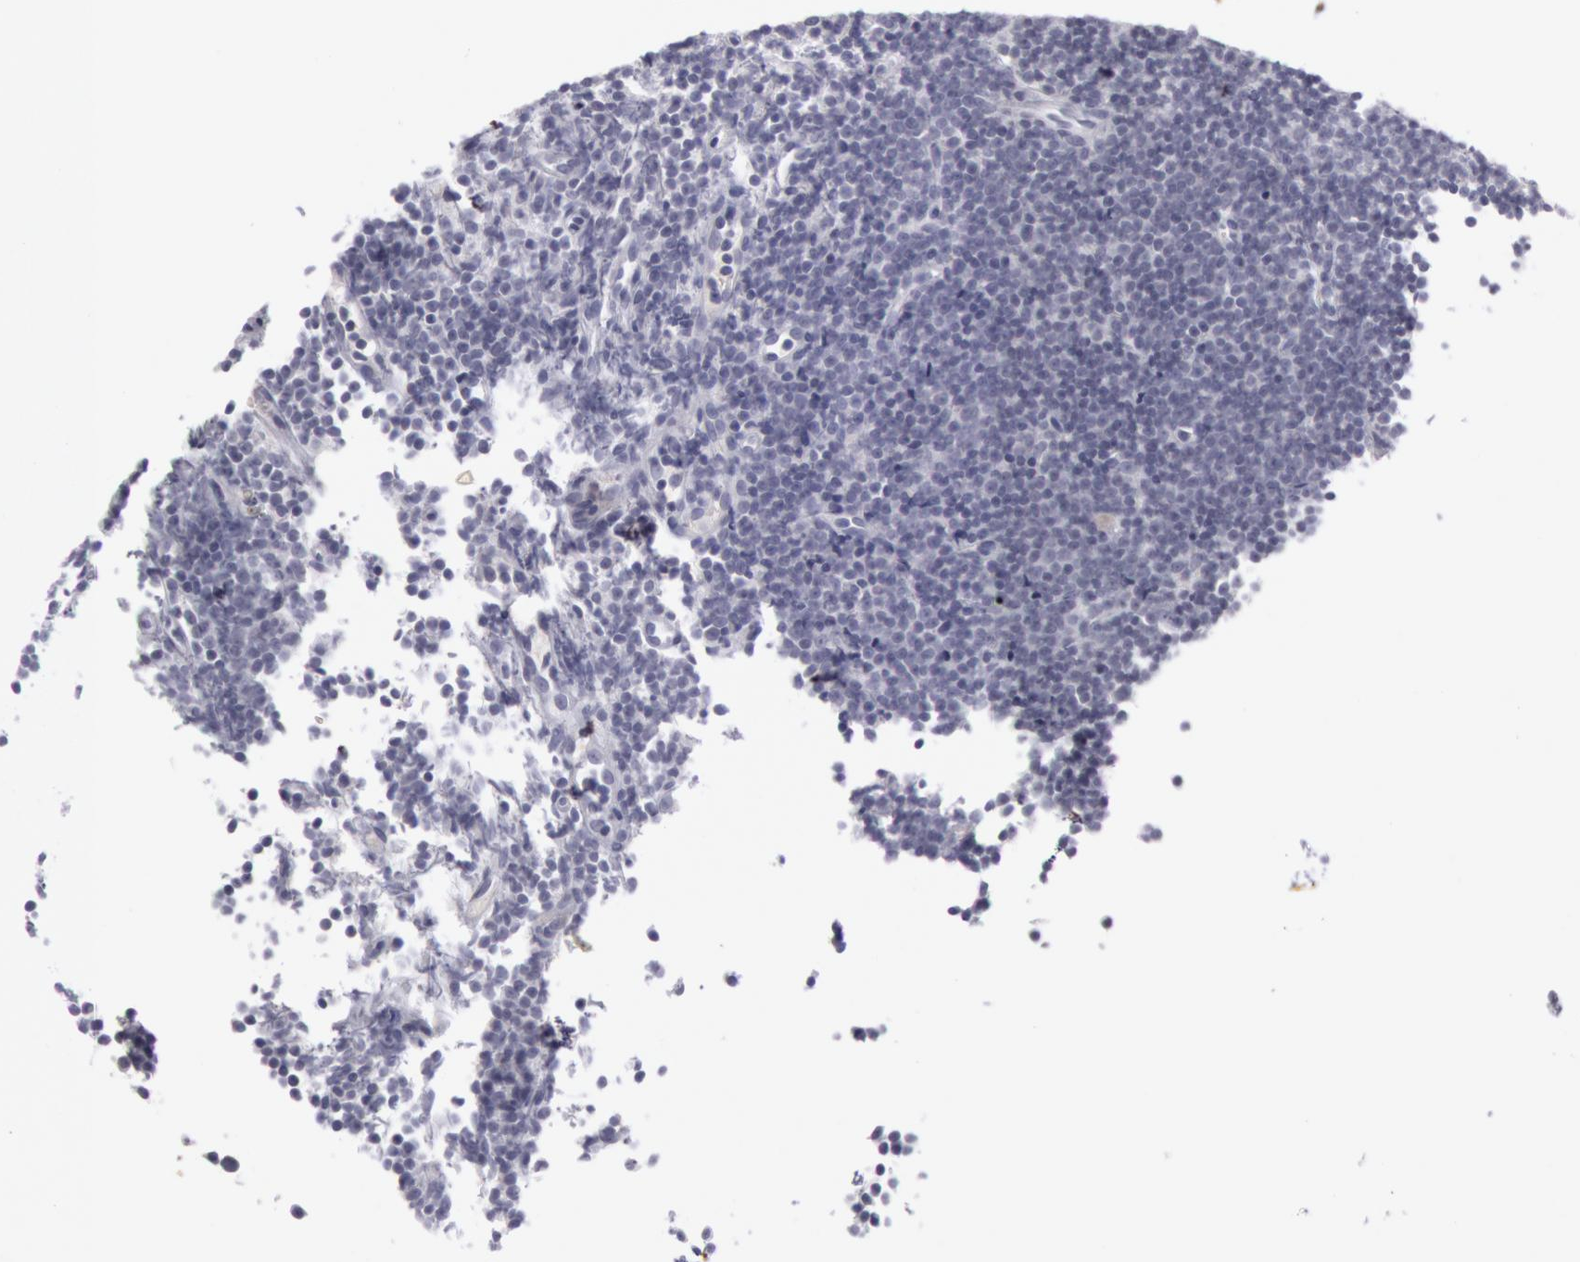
{"staining": {"intensity": "negative", "quantity": "none", "location": "none"}, "tissue": "lymphoma", "cell_type": "Tumor cells", "image_type": "cancer", "snomed": [{"axis": "morphology", "description": "Malignant lymphoma, non-Hodgkin's type, Low grade"}, {"axis": "topography", "description": "Lymph node"}], "caption": "Immunohistochemistry (IHC) of human lymphoma reveals no staining in tumor cells.", "gene": "KRT16", "patient": {"sex": "male", "age": 57}}